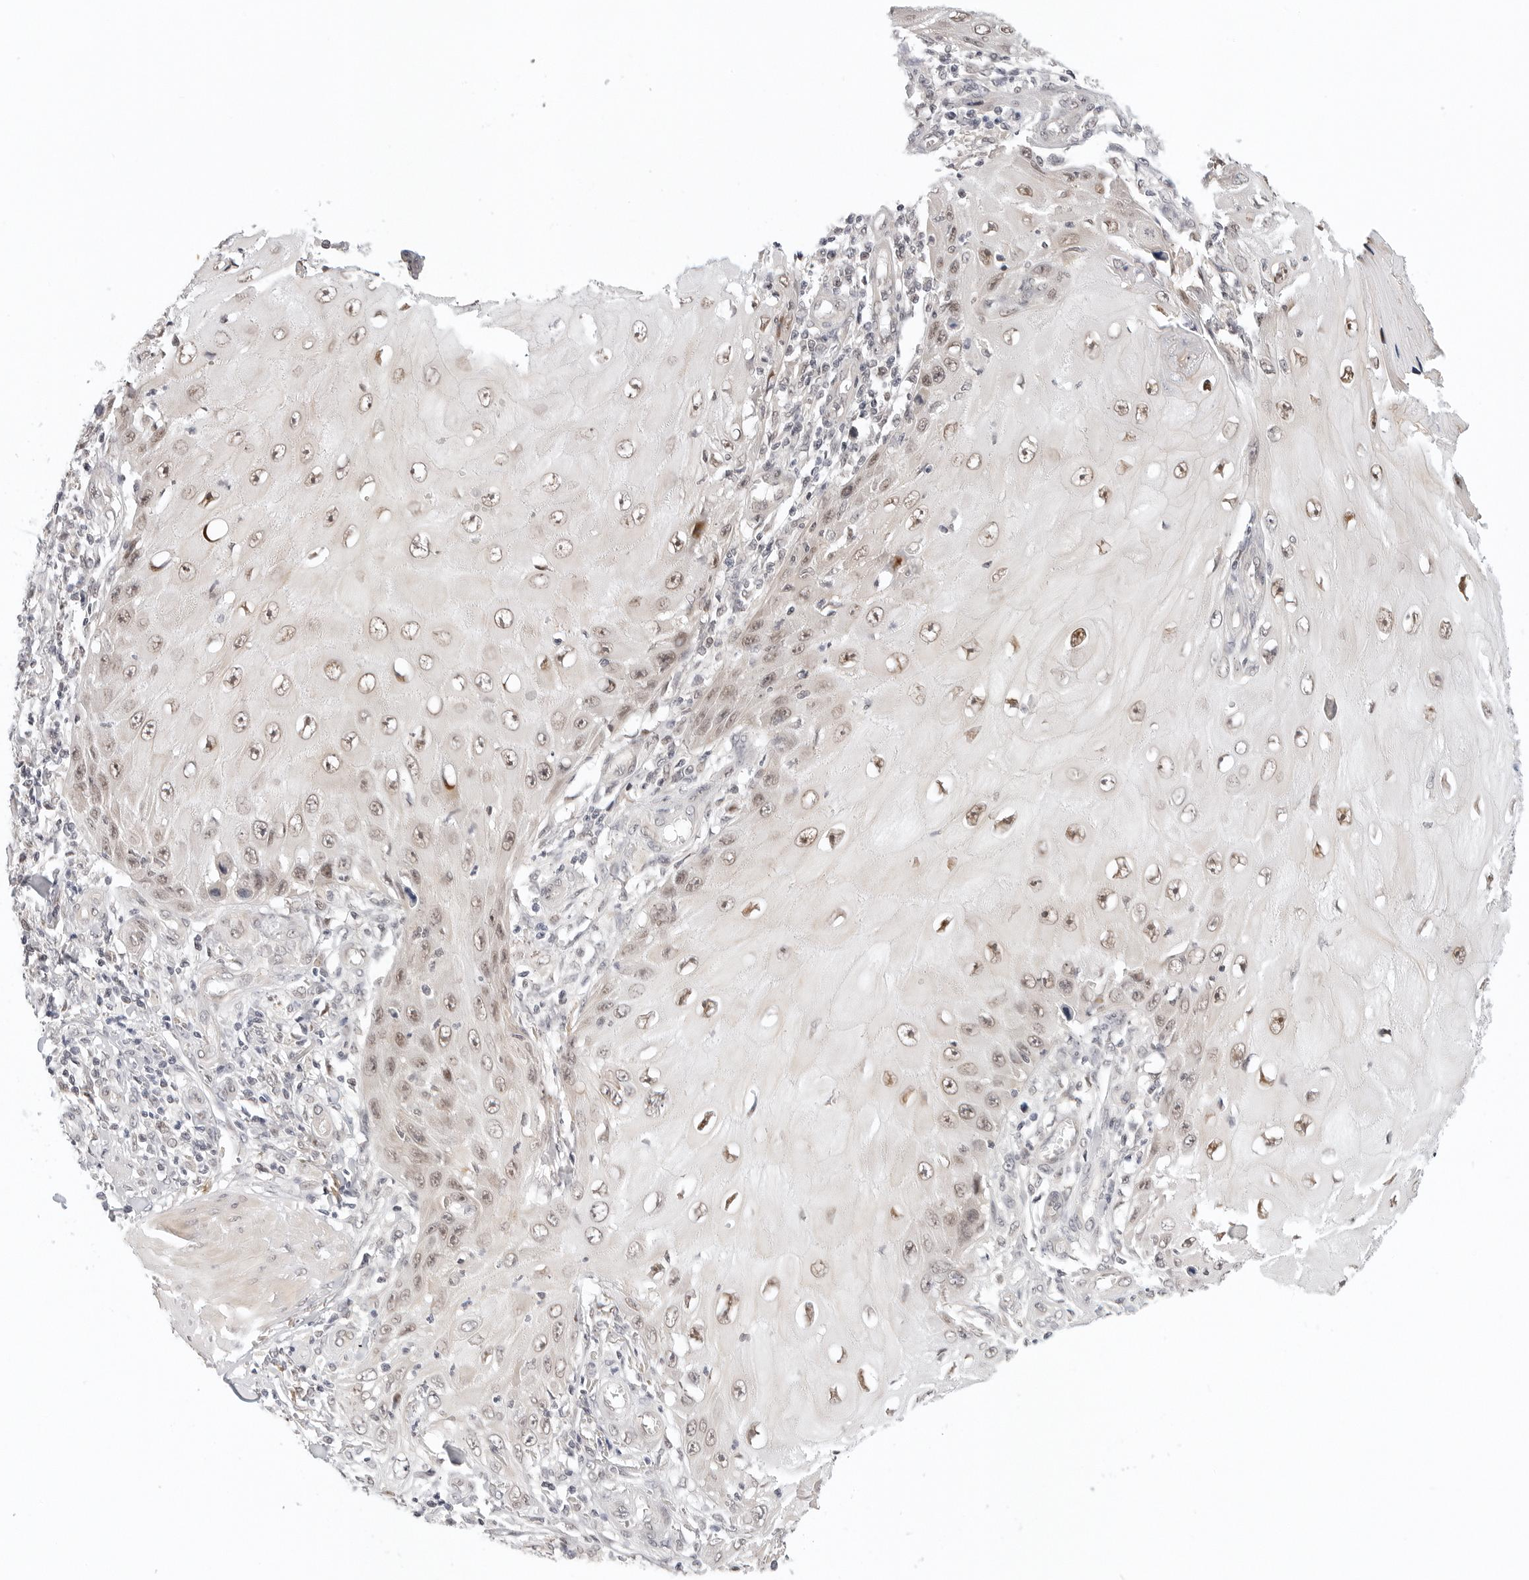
{"staining": {"intensity": "weak", "quantity": ">75%", "location": "nuclear"}, "tissue": "skin cancer", "cell_type": "Tumor cells", "image_type": "cancer", "snomed": [{"axis": "morphology", "description": "Squamous cell carcinoma, NOS"}, {"axis": "topography", "description": "Skin"}], "caption": "Human skin squamous cell carcinoma stained for a protein (brown) demonstrates weak nuclear positive expression in approximately >75% of tumor cells.", "gene": "TSEN2", "patient": {"sex": "female", "age": 73}}